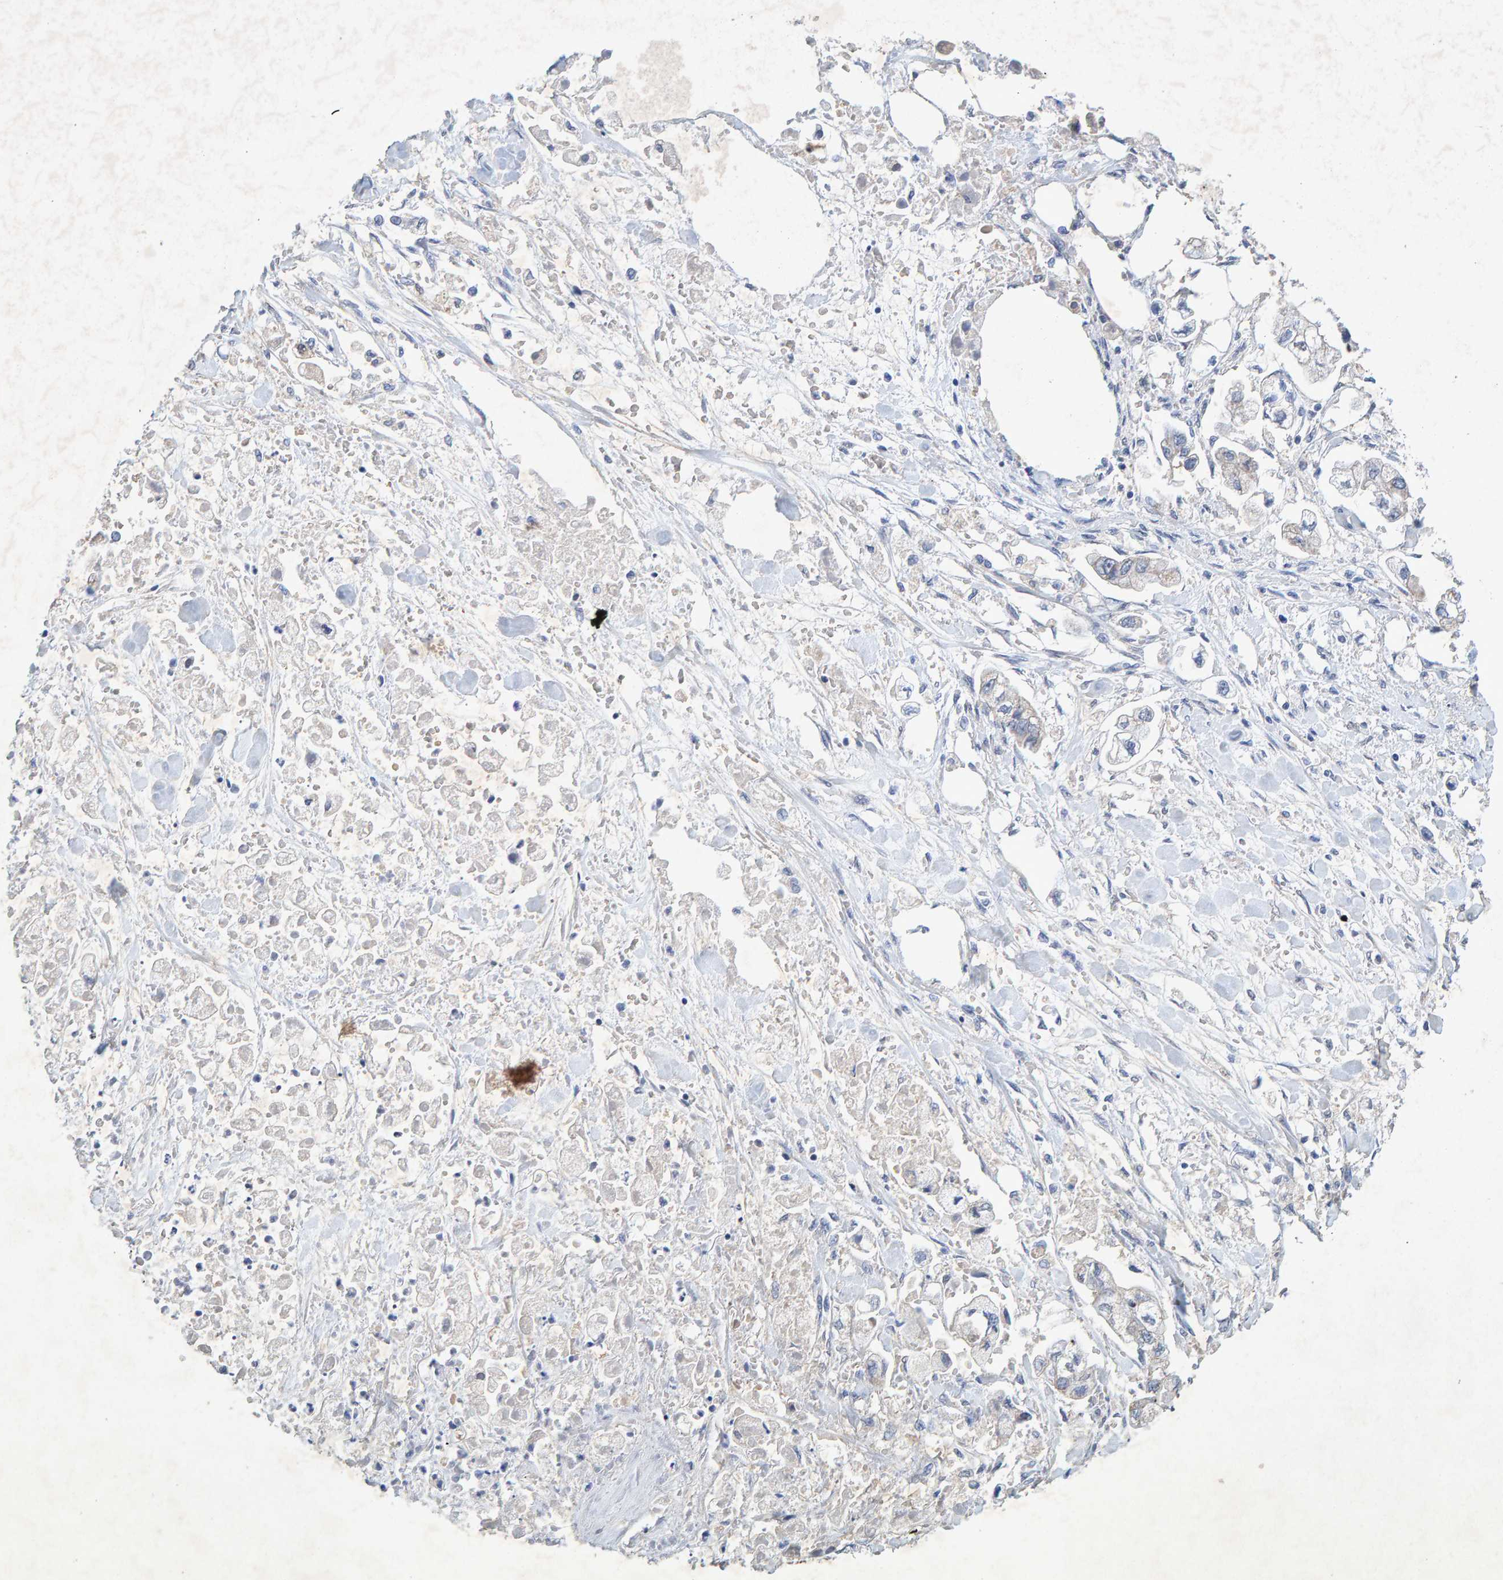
{"staining": {"intensity": "negative", "quantity": "none", "location": "none"}, "tissue": "stomach cancer", "cell_type": "Tumor cells", "image_type": "cancer", "snomed": [{"axis": "morphology", "description": "Normal tissue, NOS"}, {"axis": "morphology", "description": "Adenocarcinoma, NOS"}, {"axis": "topography", "description": "Stomach"}], "caption": "Tumor cells show no significant expression in adenocarcinoma (stomach).", "gene": "CTH", "patient": {"sex": "male", "age": 62}}